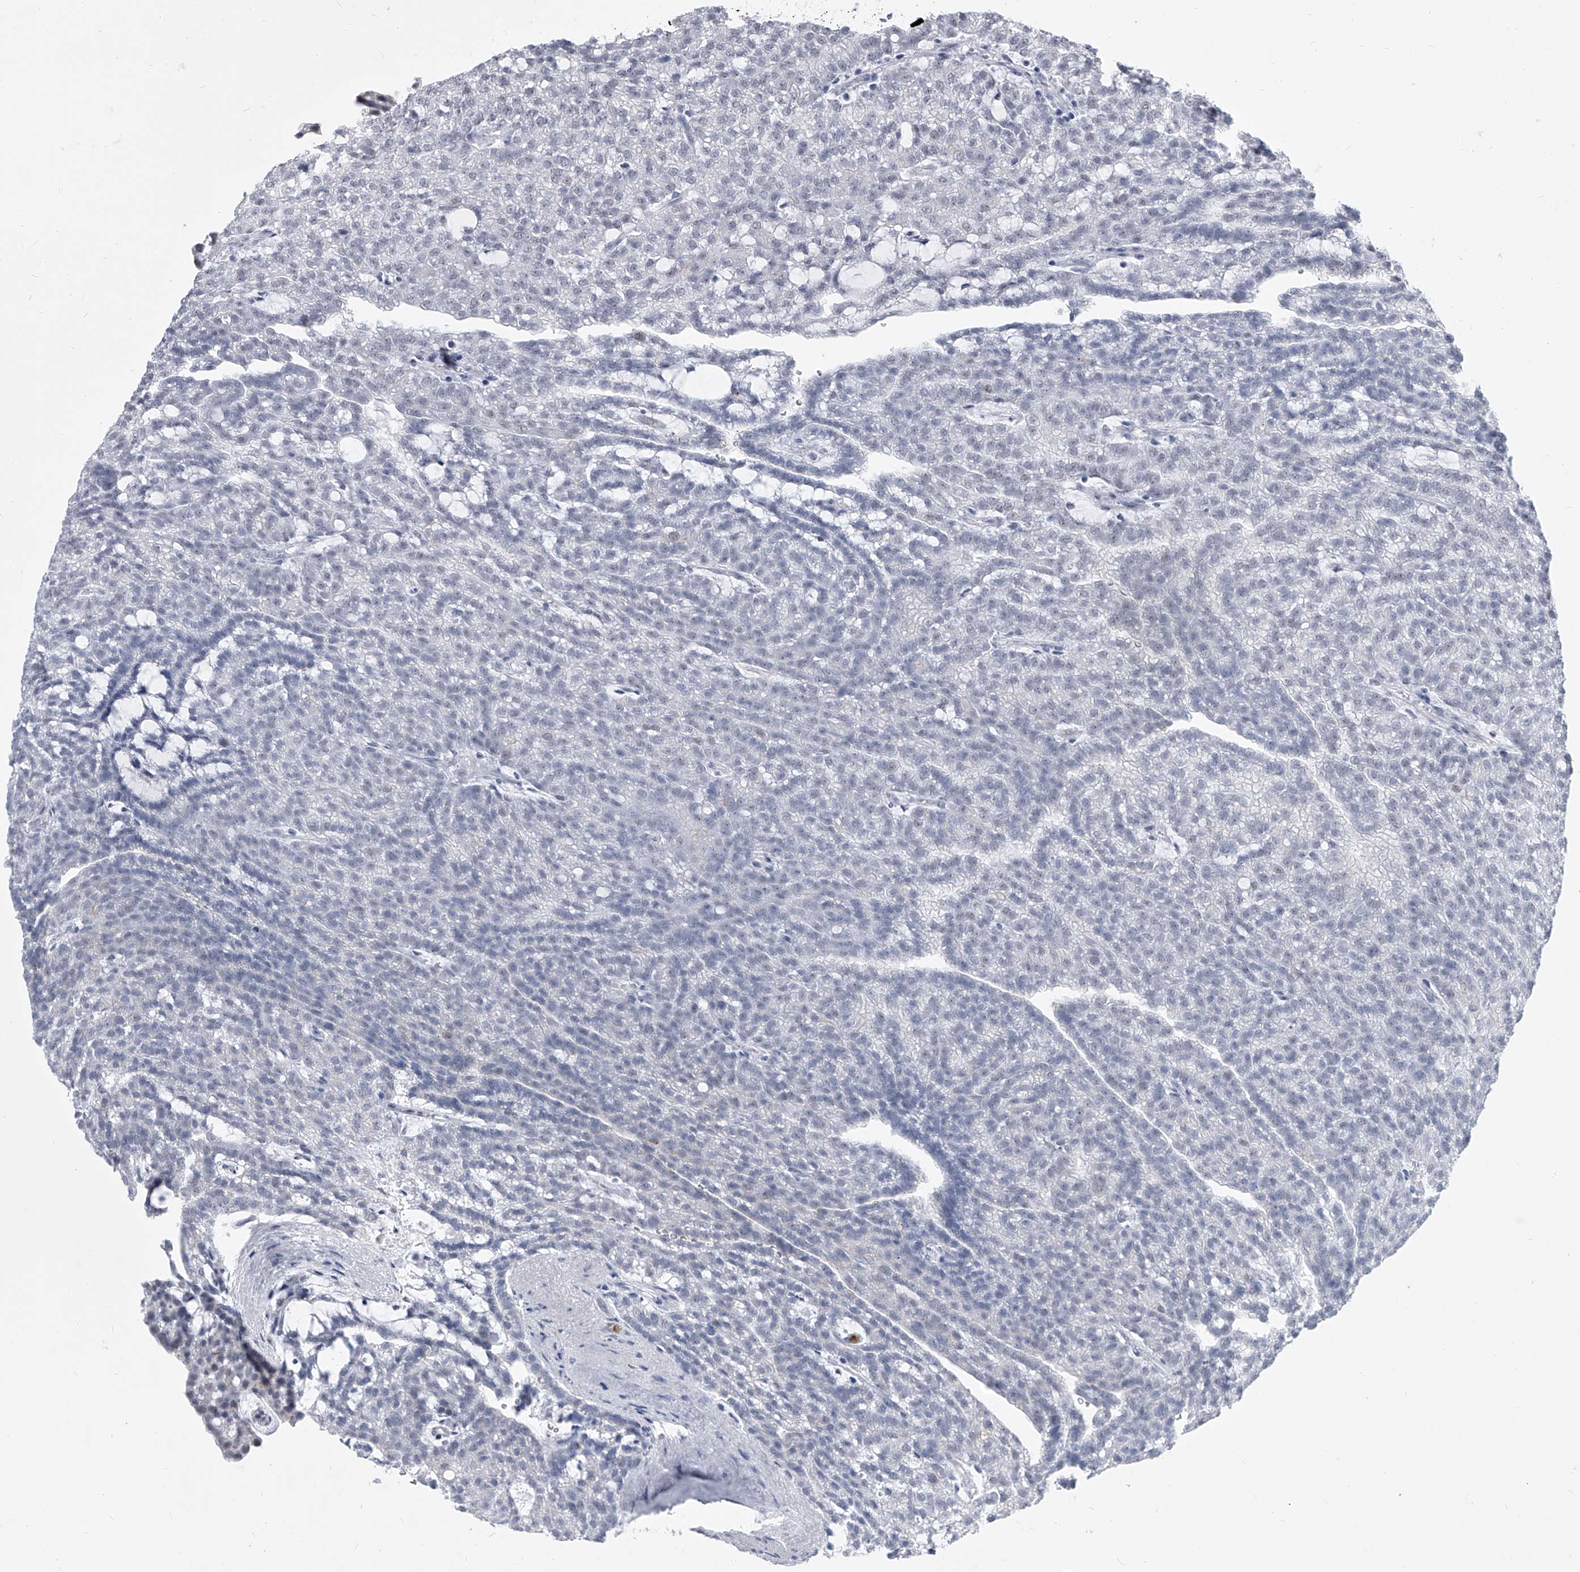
{"staining": {"intensity": "negative", "quantity": "none", "location": "none"}, "tissue": "renal cancer", "cell_type": "Tumor cells", "image_type": "cancer", "snomed": [{"axis": "morphology", "description": "Adenocarcinoma, NOS"}, {"axis": "topography", "description": "Kidney"}], "caption": "Immunohistochemistry micrograph of human renal adenocarcinoma stained for a protein (brown), which demonstrates no staining in tumor cells.", "gene": "EVA1C", "patient": {"sex": "male", "age": 63}}